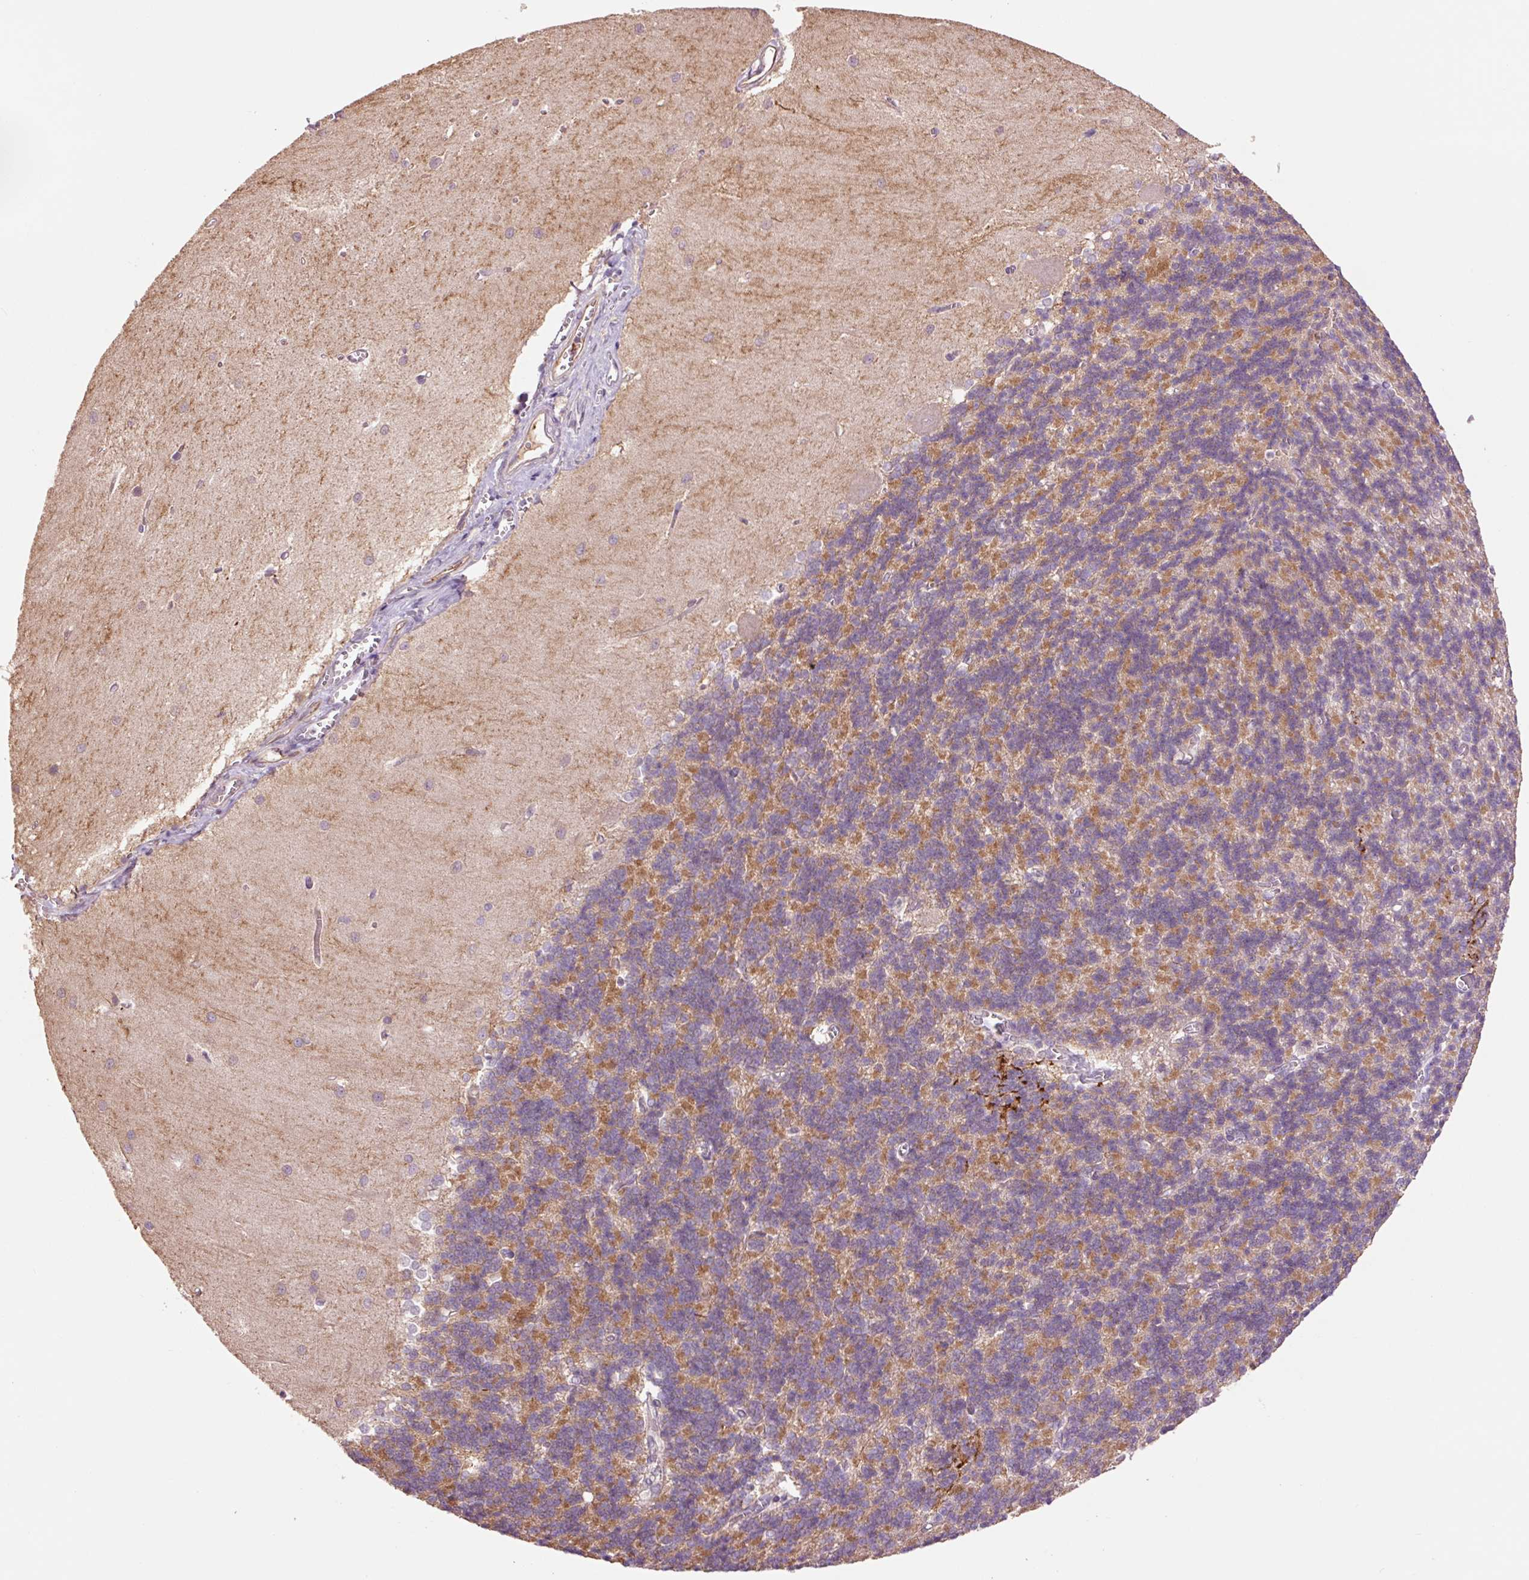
{"staining": {"intensity": "moderate", "quantity": "25%-75%", "location": "cytoplasmic/membranous"}, "tissue": "cerebellum", "cell_type": "Cells in granular layer", "image_type": "normal", "snomed": [{"axis": "morphology", "description": "Normal tissue, NOS"}, {"axis": "topography", "description": "Cerebellum"}], "caption": "About 25%-75% of cells in granular layer in benign cerebellum display moderate cytoplasmic/membranous protein positivity as visualized by brown immunohistochemical staining.", "gene": "SLC1A4", "patient": {"sex": "male", "age": 37}}